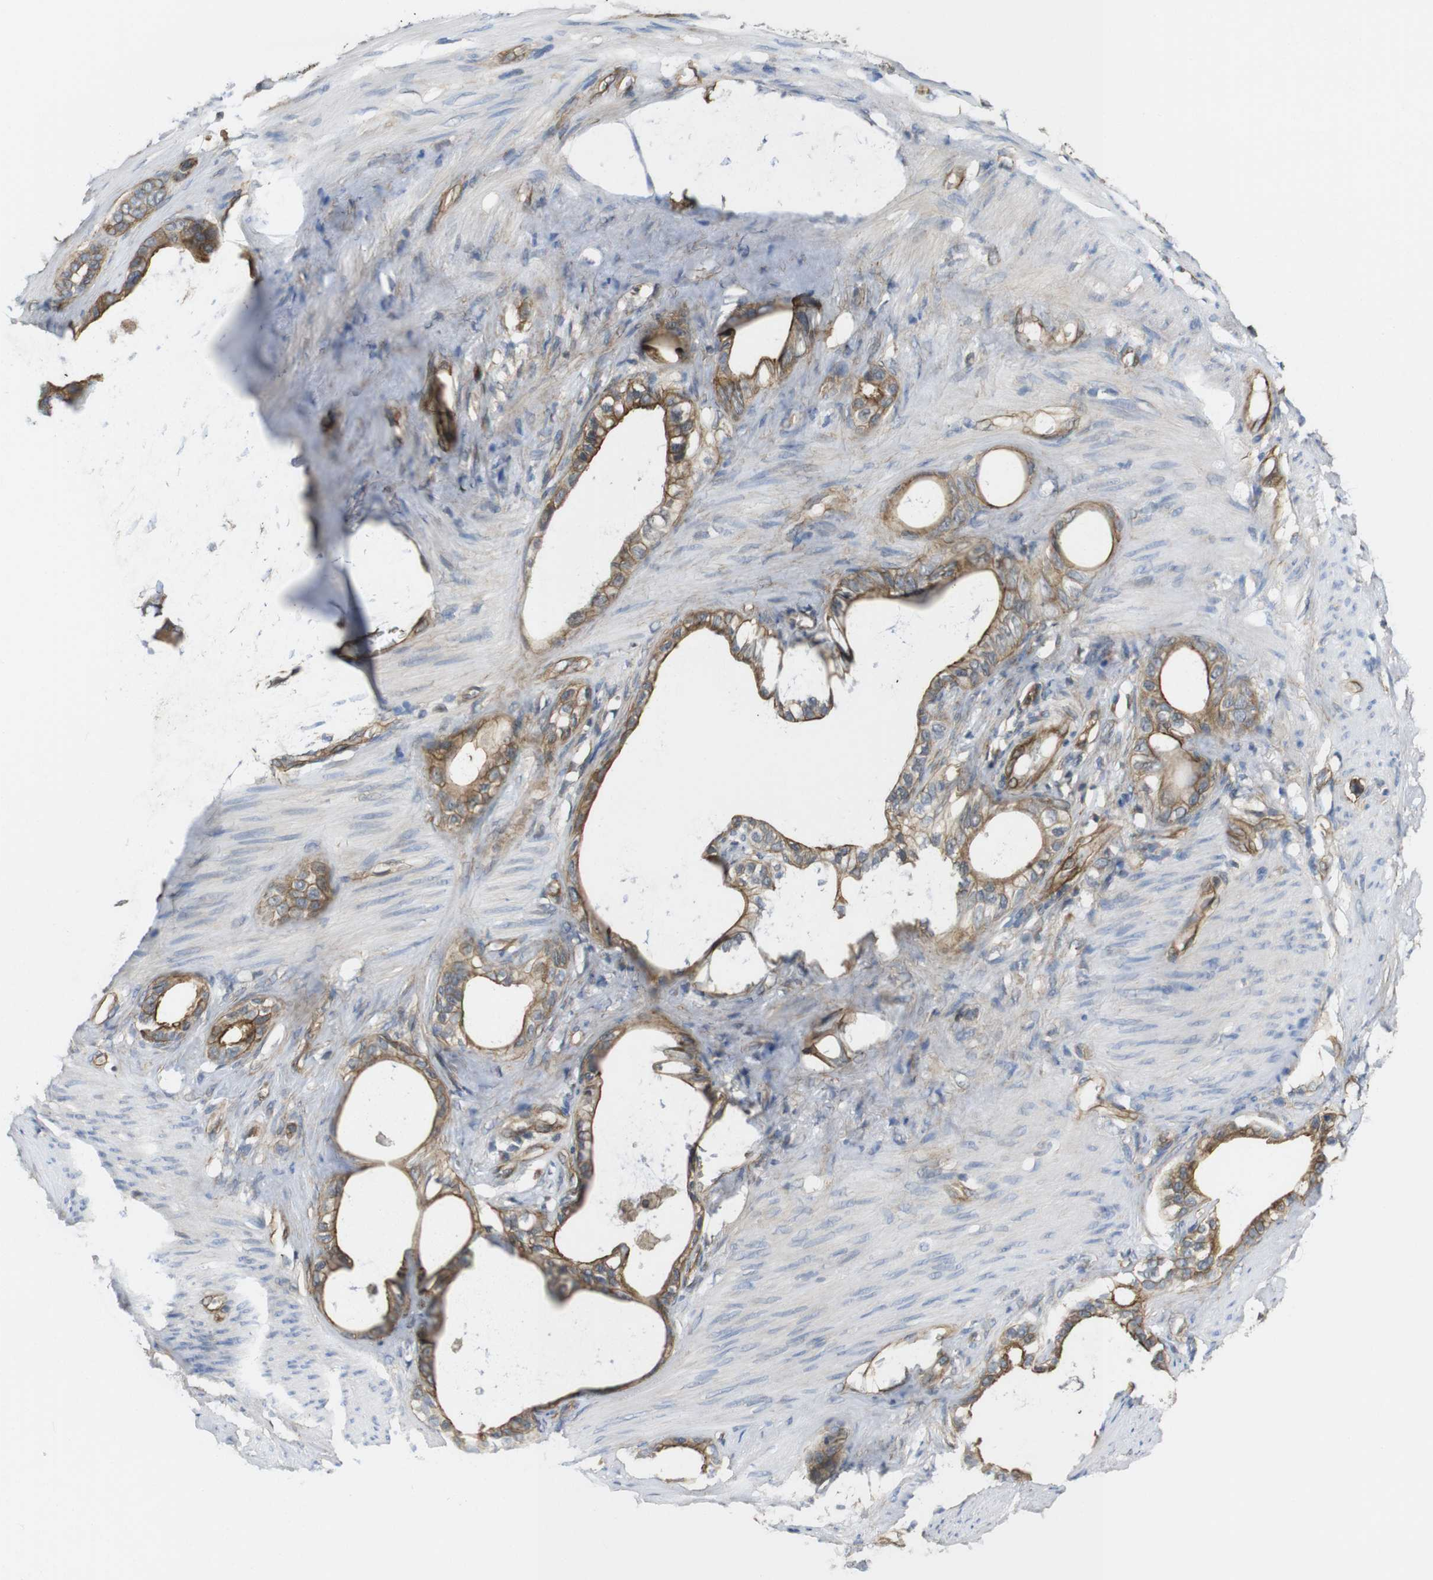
{"staining": {"intensity": "moderate", "quantity": ">75%", "location": "cytoplasmic/membranous"}, "tissue": "stomach cancer", "cell_type": "Tumor cells", "image_type": "cancer", "snomed": [{"axis": "morphology", "description": "Adenocarcinoma, NOS"}, {"axis": "topography", "description": "Stomach"}], "caption": "Approximately >75% of tumor cells in human stomach adenocarcinoma reveal moderate cytoplasmic/membranous protein staining as visualized by brown immunohistochemical staining.", "gene": "ZDHHC5", "patient": {"sex": "female", "age": 75}}